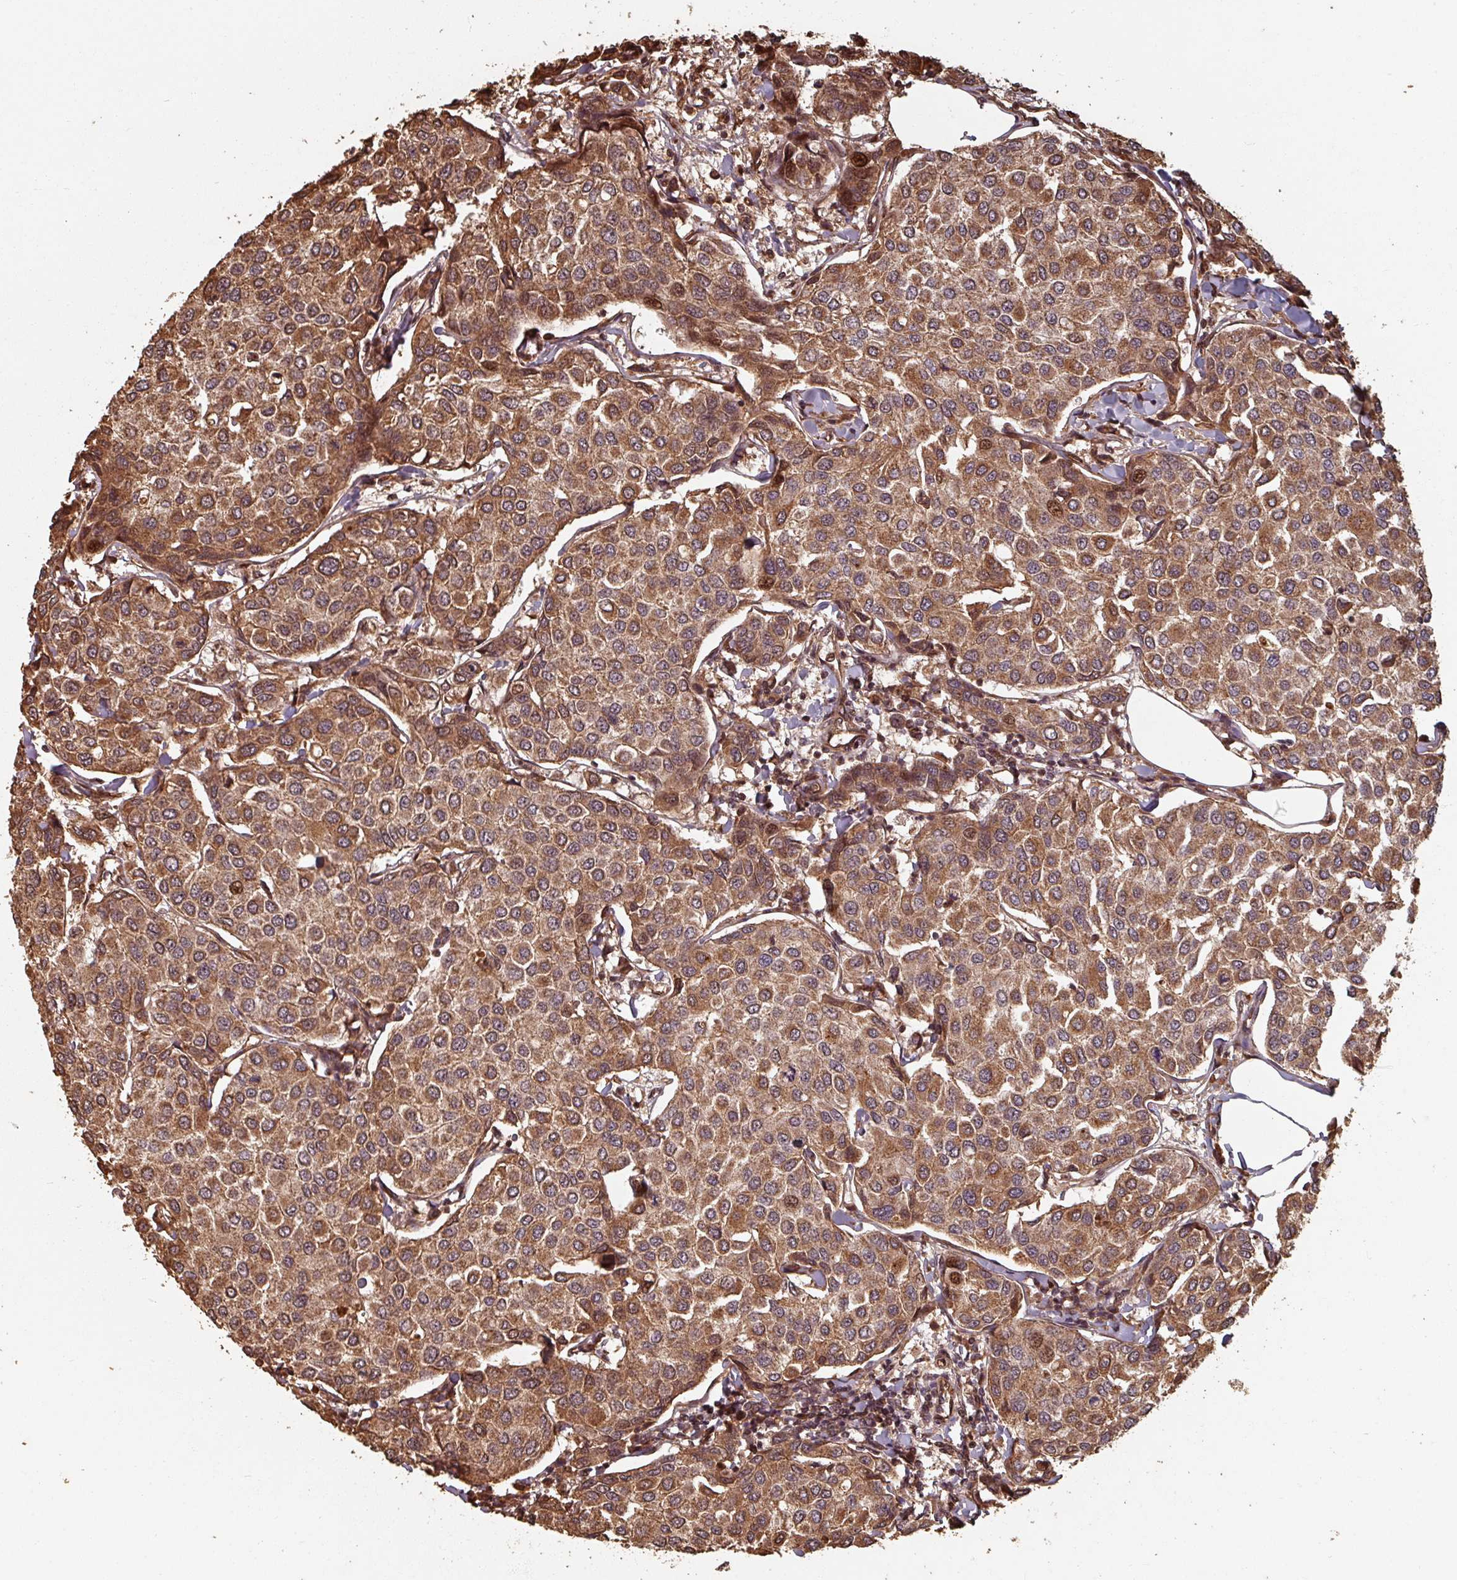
{"staining": {"intensity": "strong", "quantity": ">75%", "location": "cytoplasmic/membranous"}, "tissue": "breast cancer", "cell_type": "Tumor cells", "image_type": "cancer", "snomed": [{"axis": "morphology", "description": "Duct carcinoma"}, {"axis": "topography", "description": "Breast"}], "caption": "A brown stain highlights strong cytoplasmic/membranous staining of a protein in breast cancer tumor cells.", "gene": "EID1", "patient": {"sex": "female", "age": 55}}